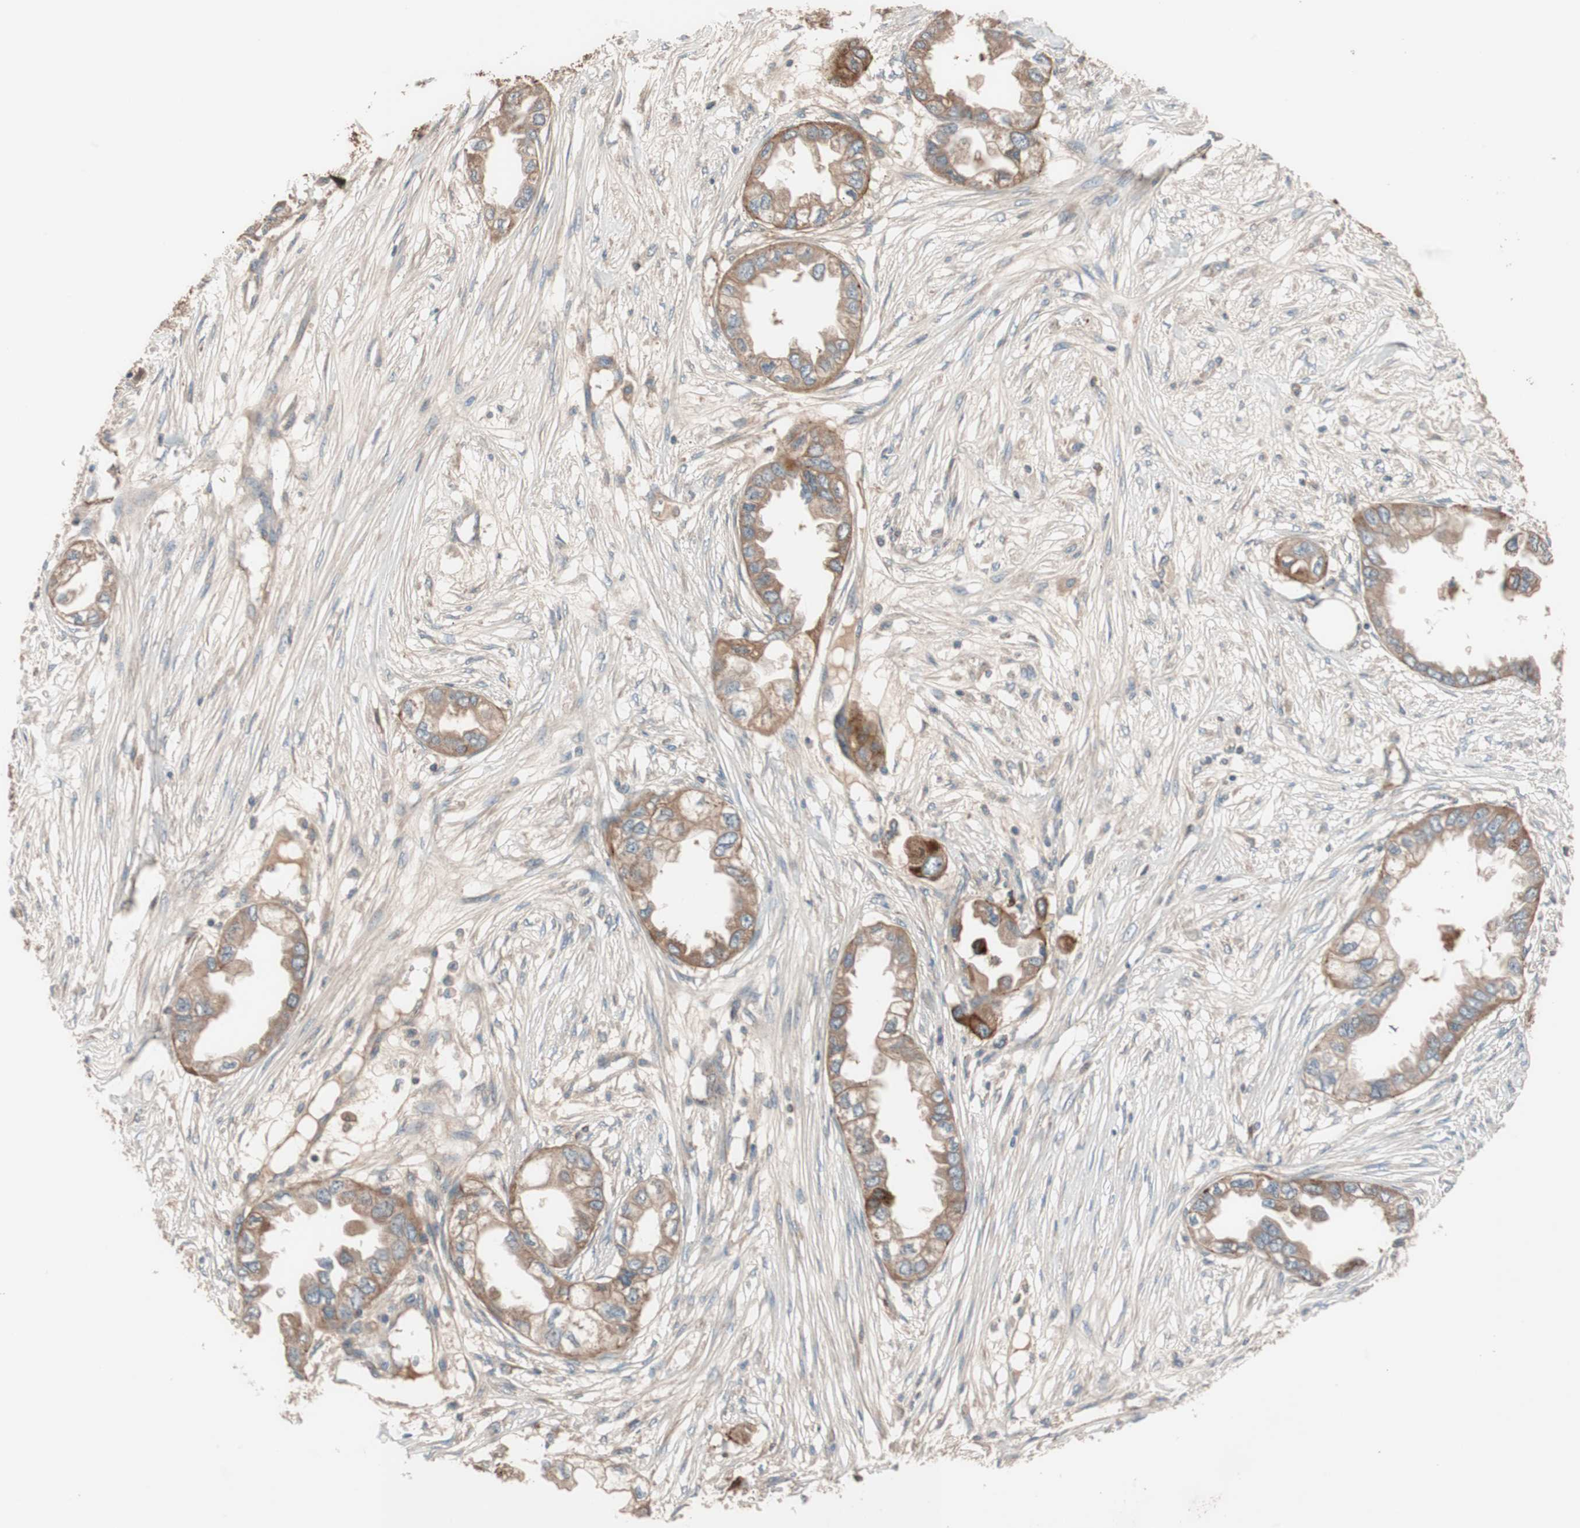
{"staining": {"intensity": "moderate", "quantity": ">75%", "location": "cytoplasmic/membranous"}, "tissue": "endometrial cancer", "cell_type": "Tumor cells", "image_type": "cancer", "snomed": [{"axis": "morphology", "description": "Adenocarcinoma, NOS"}, {"axis": "topography", "description": "Endometrium"}], "caption": "Immunohistochemistry of human endometrial adenocarcinoma exhibits medium levels of moderate cytoplasmic/membranous staining in approximately >75% of tumor cells.", "gene": "SDC4", "patient": {"sex": "female", "age": 67}}